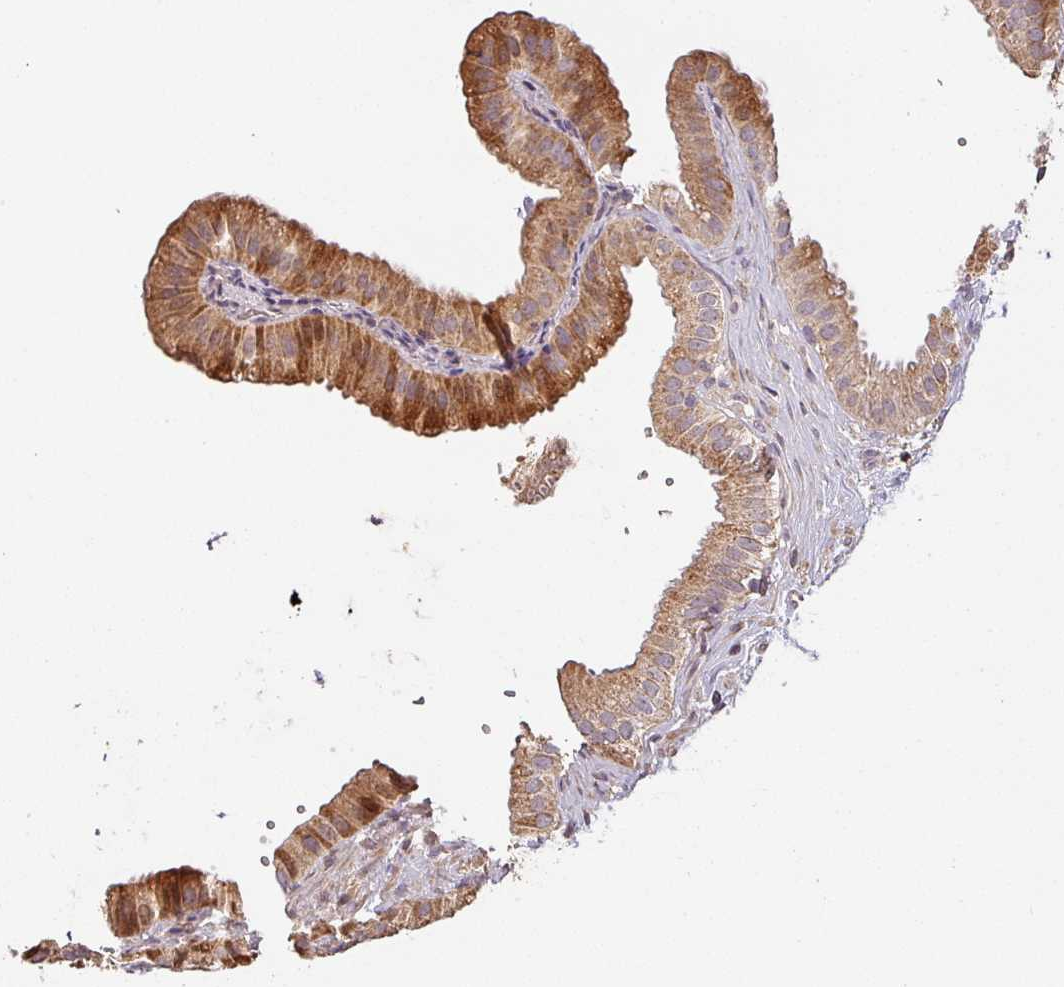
{"staining": {"intensity": "strong", "quantity": "25%-75%", "location": "cytoplasmic/membranous"}, "tissue": "gallbladder", "cell_type": "Glandular cells", "image_type": "normal", "snomed": [{"axis": "morphology", "description": "Normal tissue, NOS"}, {"axis": "topography", "description": "Gallbladder"}], "caption": "Immunohistochemistry (IHC) staining of benign gallbladder, which shows high levels of strong cytoplasmic/membranous expression in about 25%-75% of glandular cells indicating strong cytoplasmic/membranous protein positivity. The staining was performed using DAB (3,3'-diaminobenzidine) (brown) for protein detection and nuclei were counterstained in hematoxylin (blue).", "gene": "BPIFB3", "patient": {"sex": "female", "age": 61}}